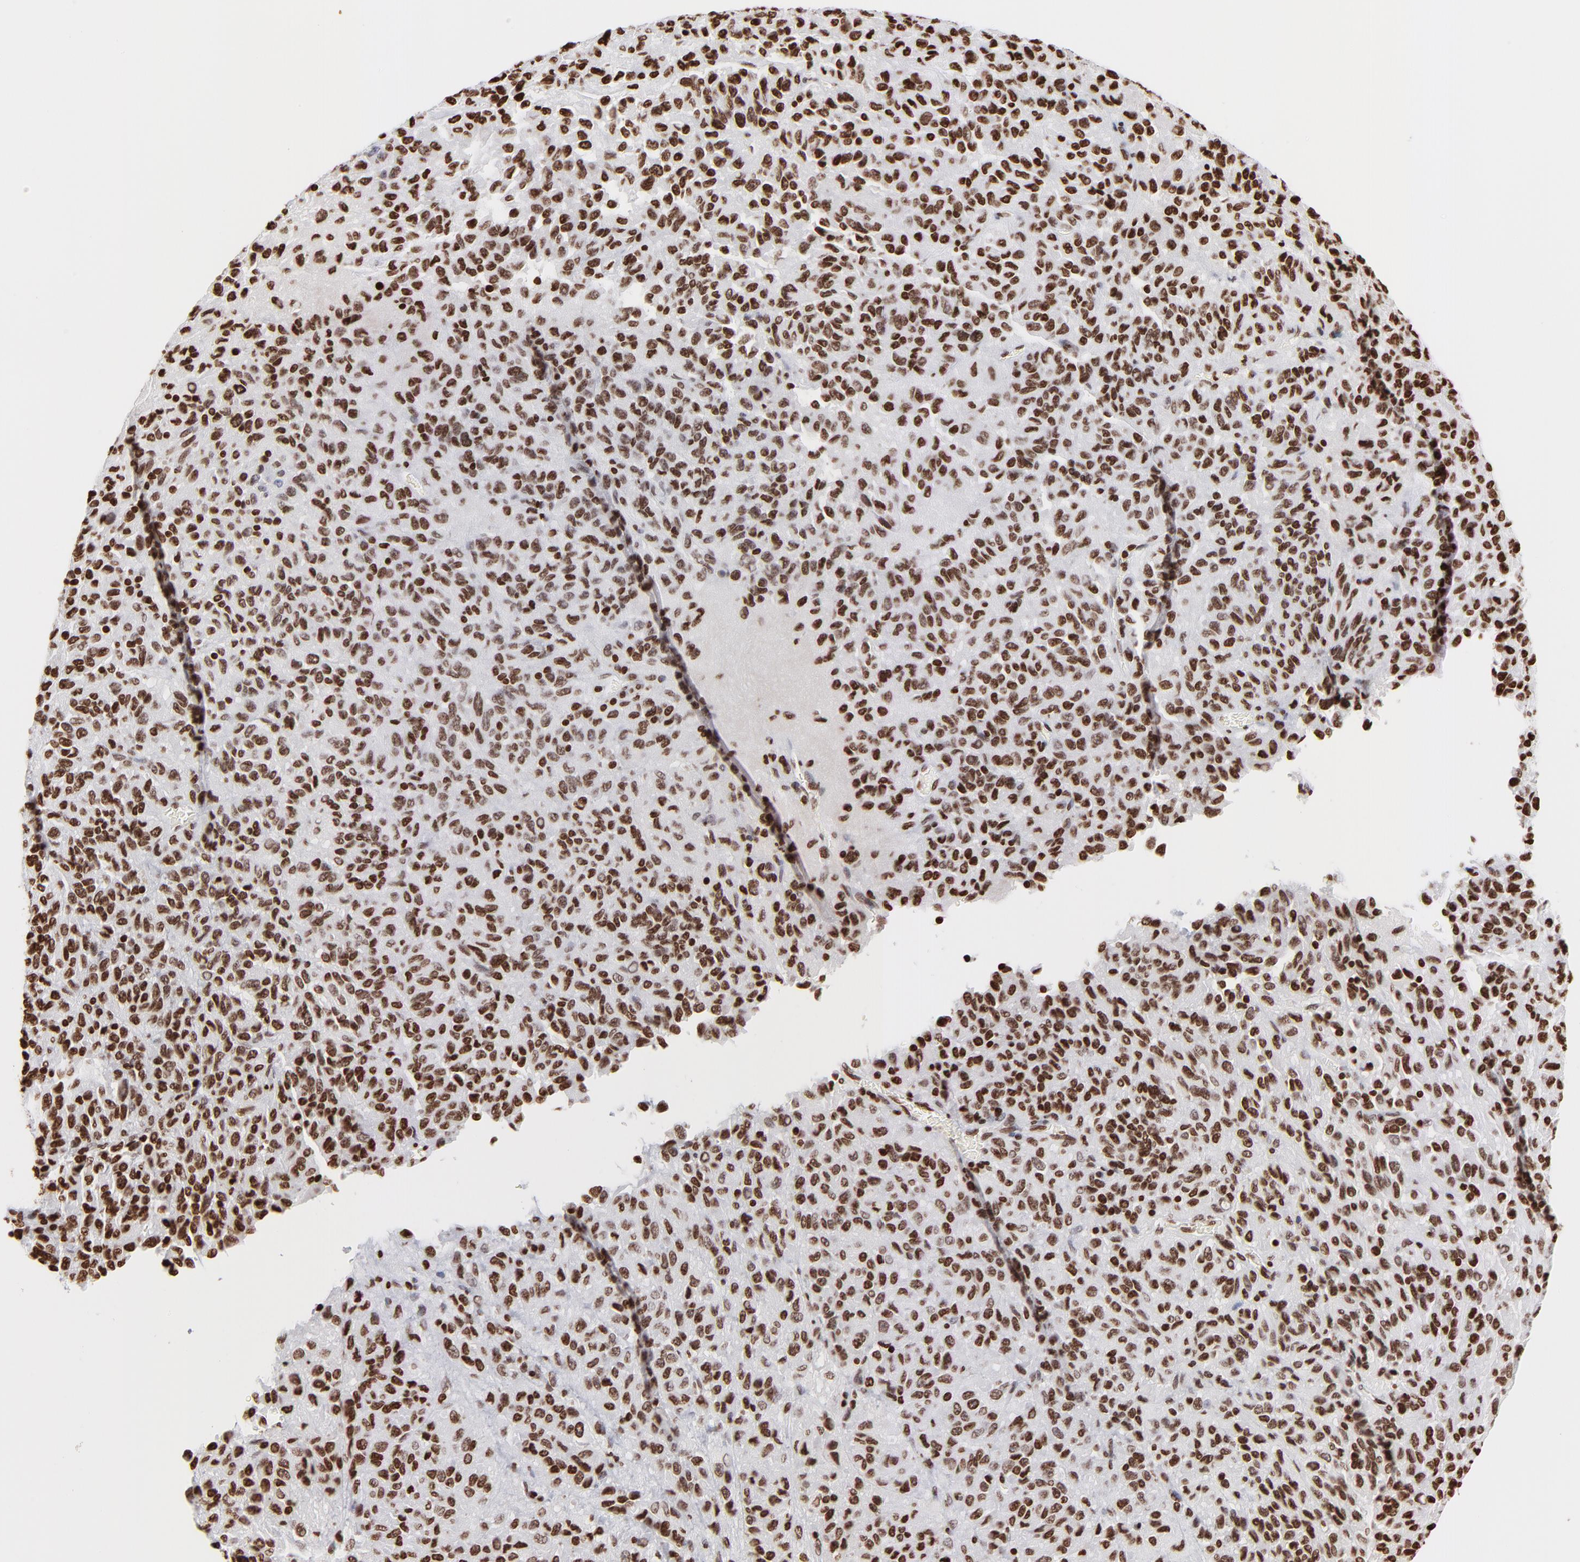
{"staining": {"intensity": "strong", "quantity": ">75%", "location": "nuclear"}, "tissue": "melanoma", "cell_type": "Tumor cells", "image_type": "cancer", "snomed": [{"axis": "morphology", "description": "Malignant melanoma, Metastatic site"}, {"axis": "topography", "description": "Lung"}], "caption": "This is an image of IHC staining of melanoma, which shows strong positivity in the nuclear of tumor cells.", "gene": "RTL4", "patient": {"sex": "male", "age": 64}}